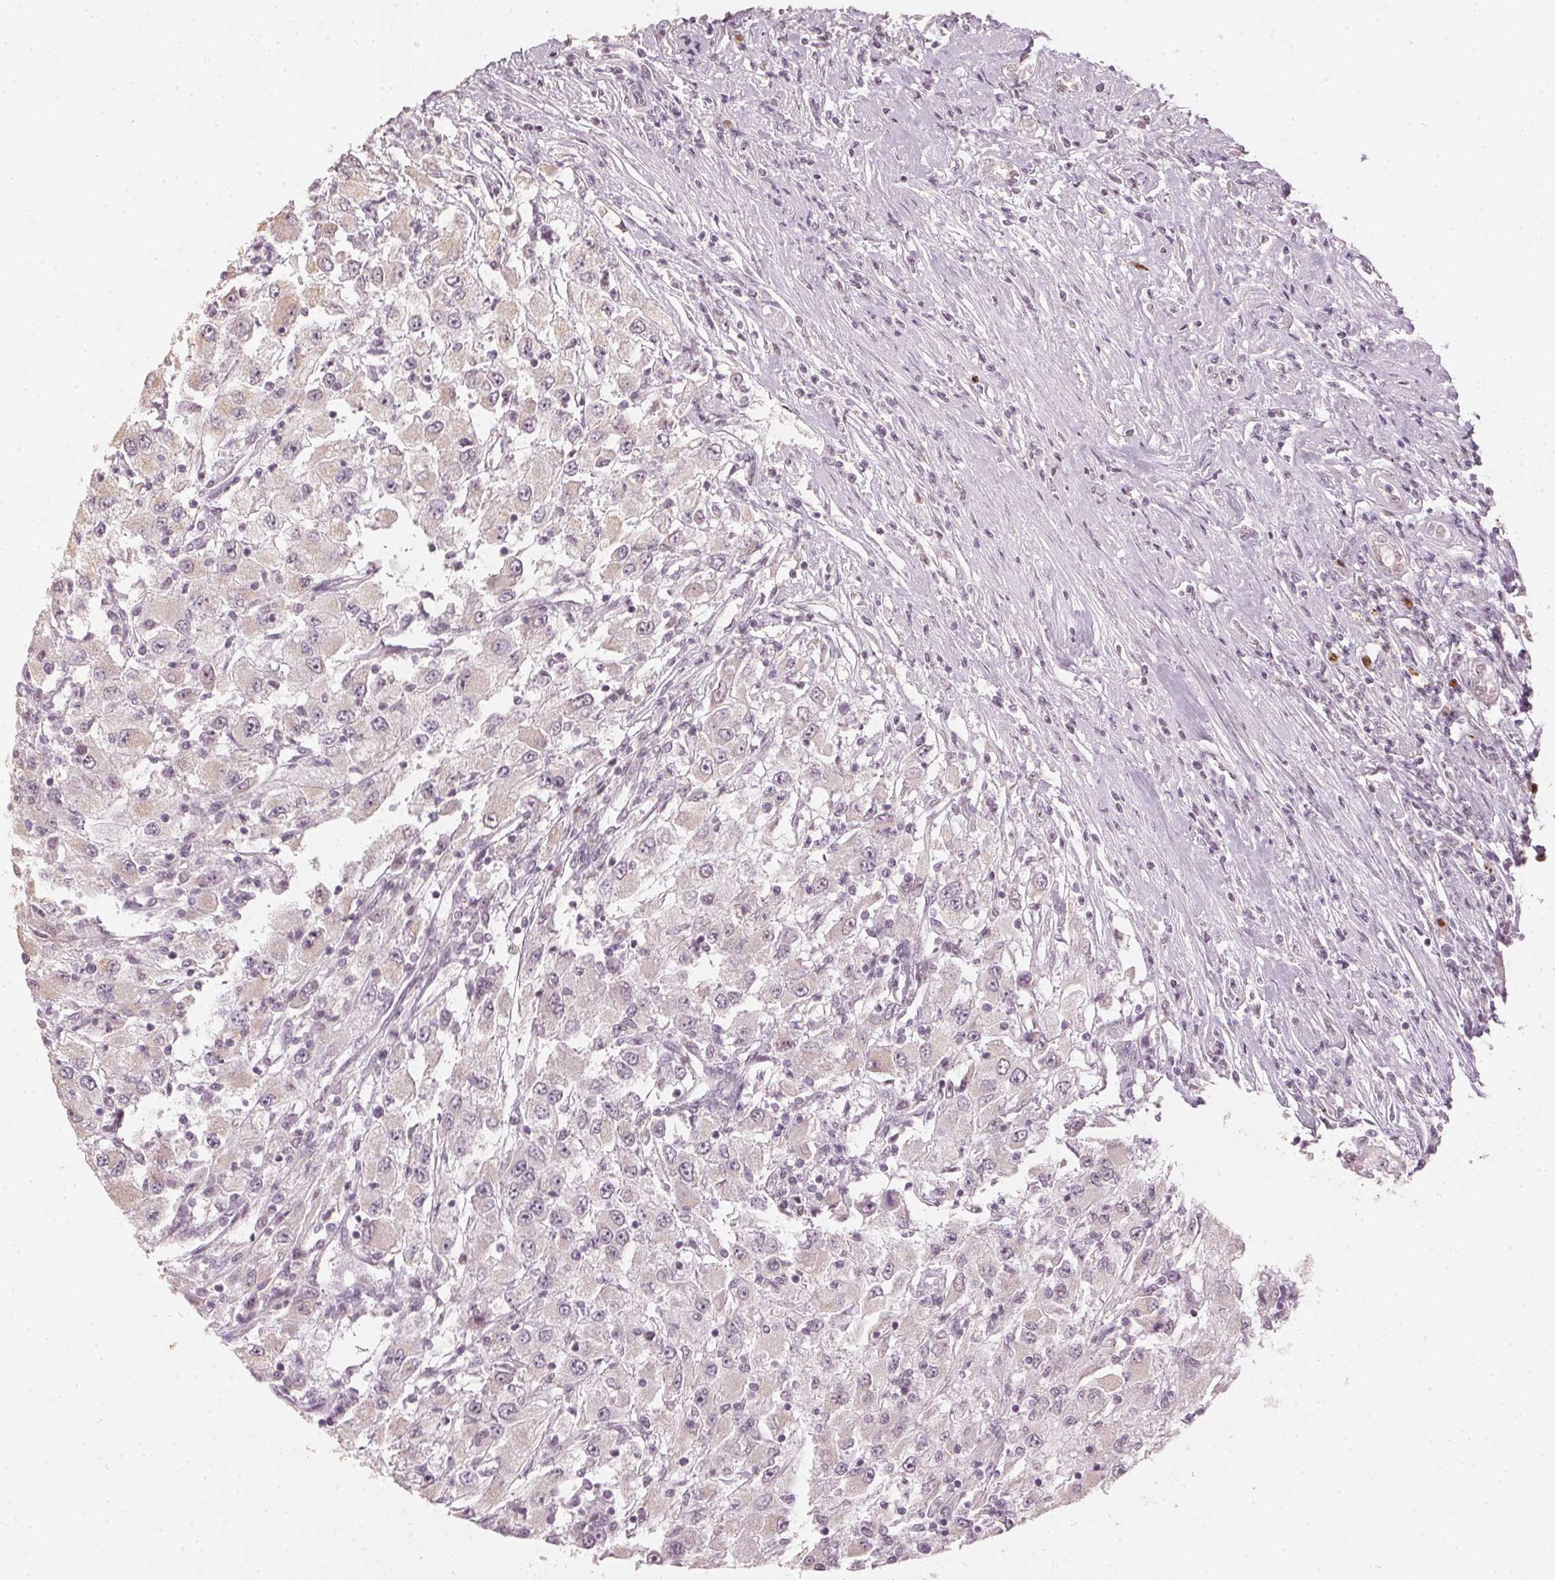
{"staining": {"intensity": "negative", "quantity": "none", "location": "none"}, "tissue": "renal cancer", "cell_type": "Tumor cells", "image_type": "cancer", "snomed": [{"axis": "morphology", "description": "Adenocarcinoma, NOS"}, {"axis": "topography", "description": "Kidney"}], "caption": "The histopathology image exhibits no significant expression in tumor cells of renal cancer (adenocarcinoma).", "gene": "SLC39A3", "patient": {"sex": "female", "age": 67}}